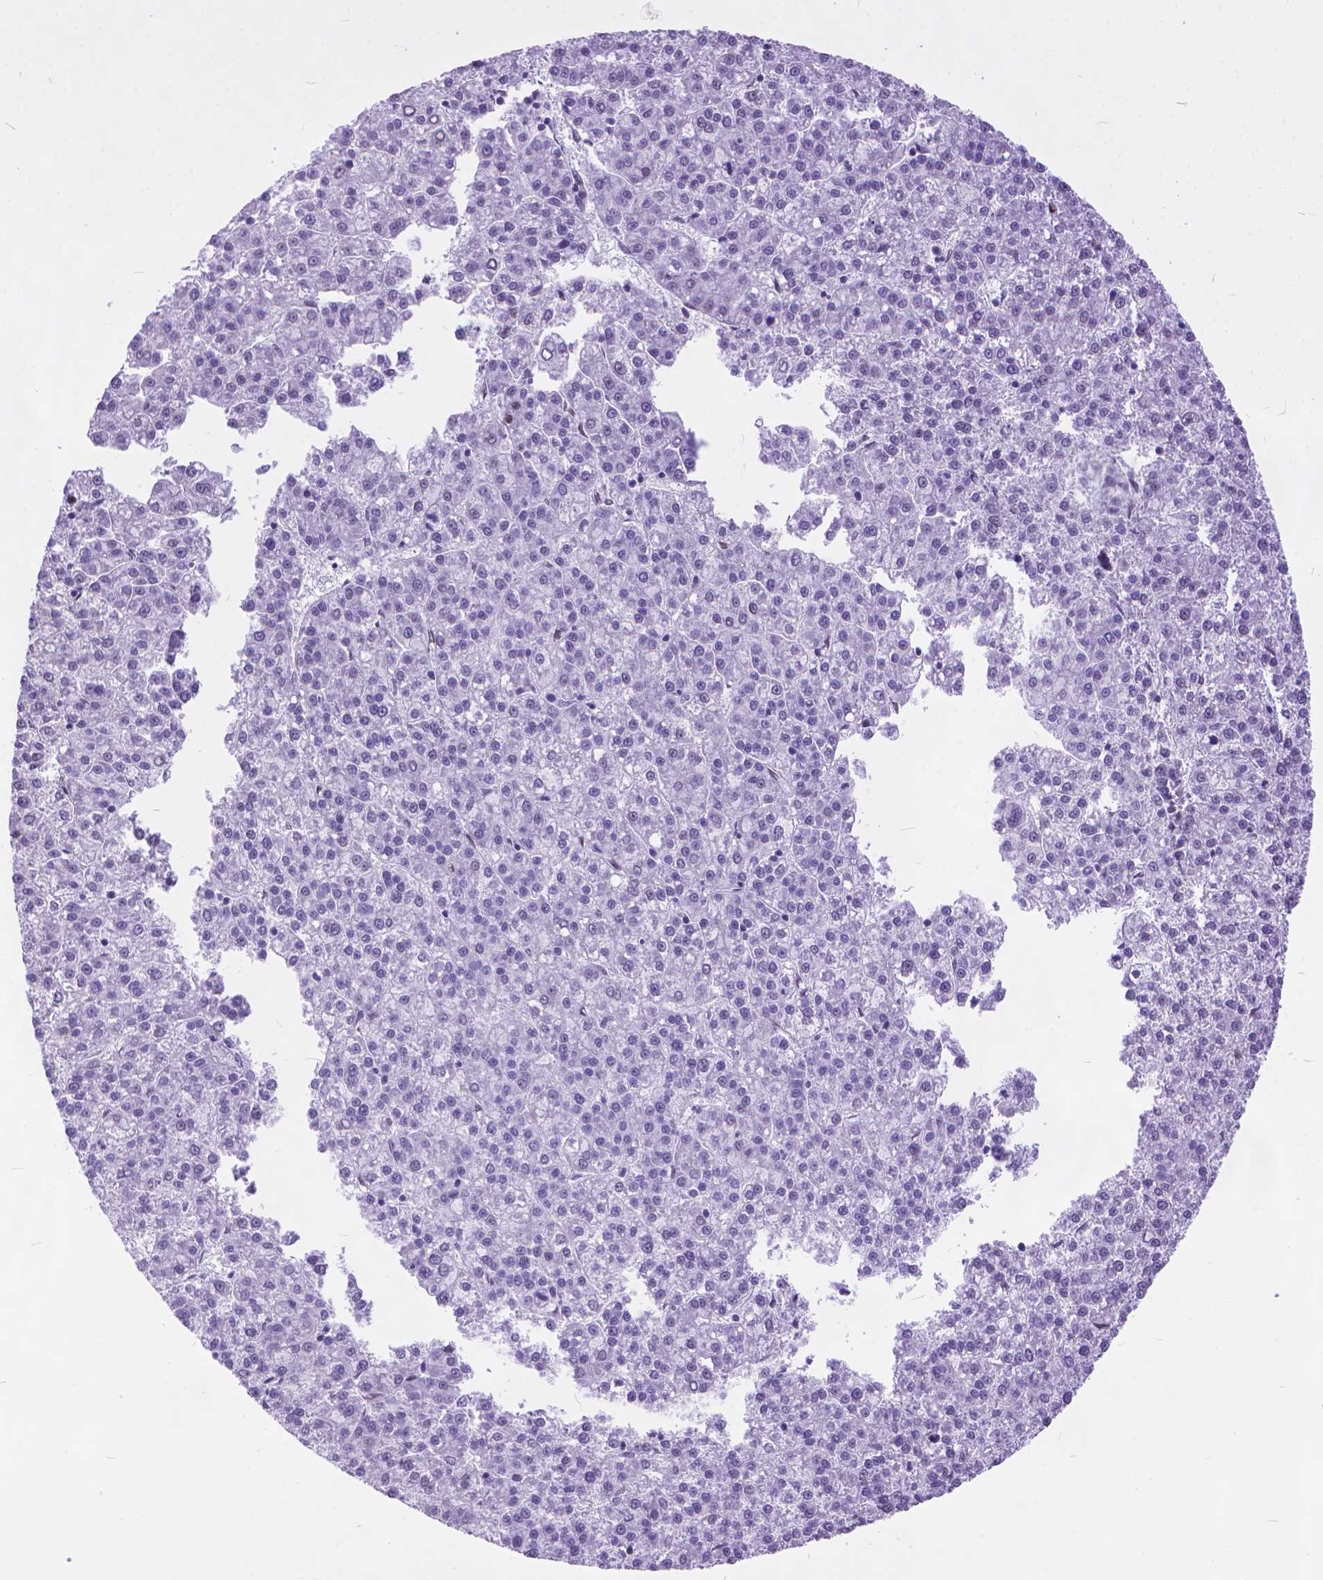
{"staining": {"intensity": "negative", "quantity": "none", "location": "none"}, "tissue": "liver cancer", "cell_type": "Tumor cells", "image_type": "cancer", "snomed": [{"axis": "morphology", "description": "Carcinoma, Hepatocellular, NOS"}, {"axis": "topography", "description": "Liver"}], "caption": "Immunohistochemical staining of human liver cancer exhibits no significant staining in tumor cells. Brightfield microscopy of immunohistochemistry stained with DAB (brown) and hematoxylin (blue), captured at high magnification.", "gene": "POLE4", "patient": {"sex": "female", "age": 58}}